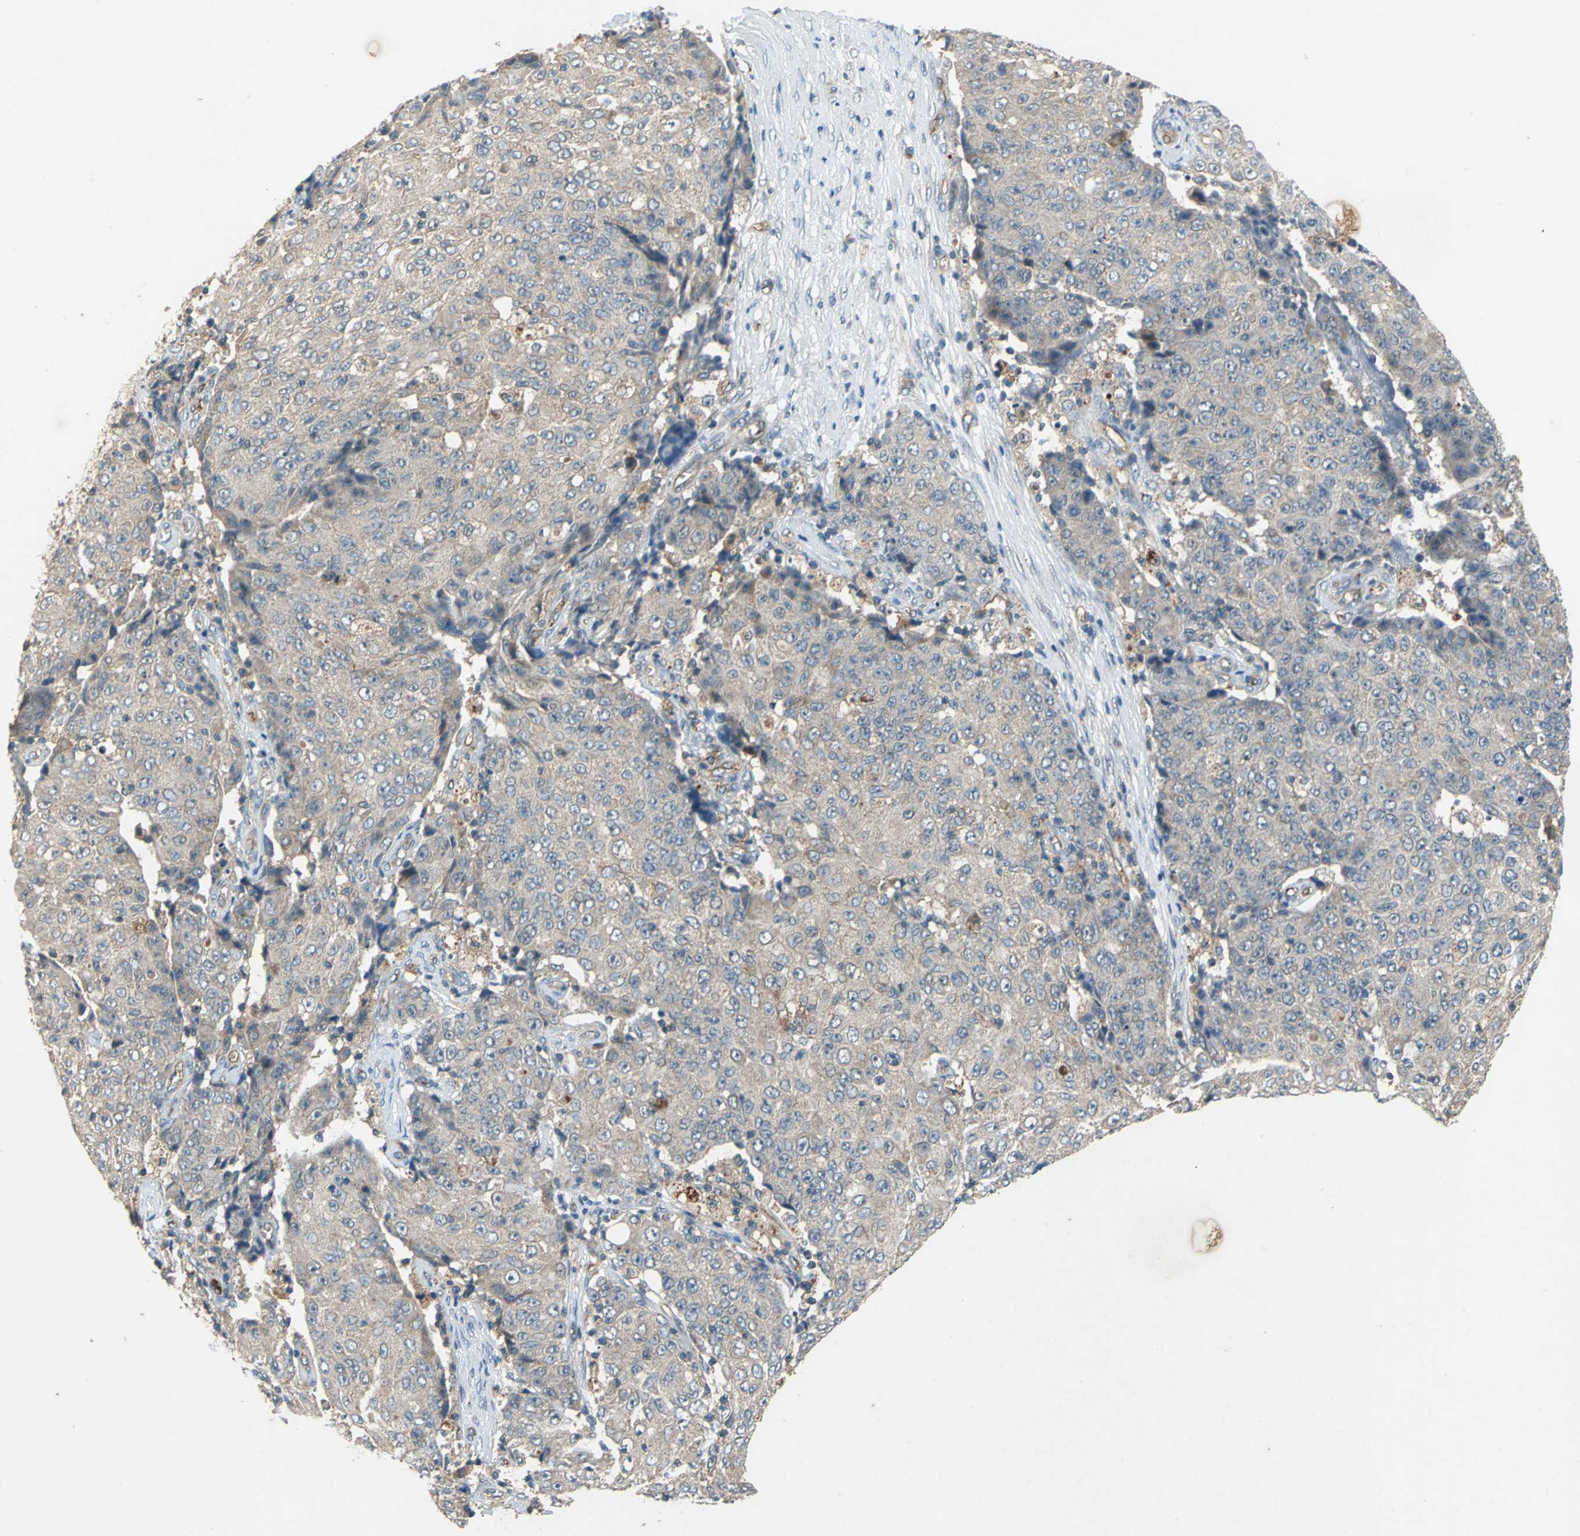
{"staining": {"intensity": "weak", "quantity": "25%-75%", "location": "cytoplasmic/membranous"}, "tissue": "ovarian cancer", "cell_type": "Tumor cells", "image_type": "cancer", "snomed": [{"axis": "morphology", "description": "Carcinoma, endometroid"}, {"axis": "topography", "description": "Ovary"}], "caption": "A brown stain highlights weak cytoplasmic/membranous positivity of a protein in human ovarian cancer (endometroid carcinoma) tumor cells.", "gene": "EMCN", "patient": {"sex": "female", "age": 42}}